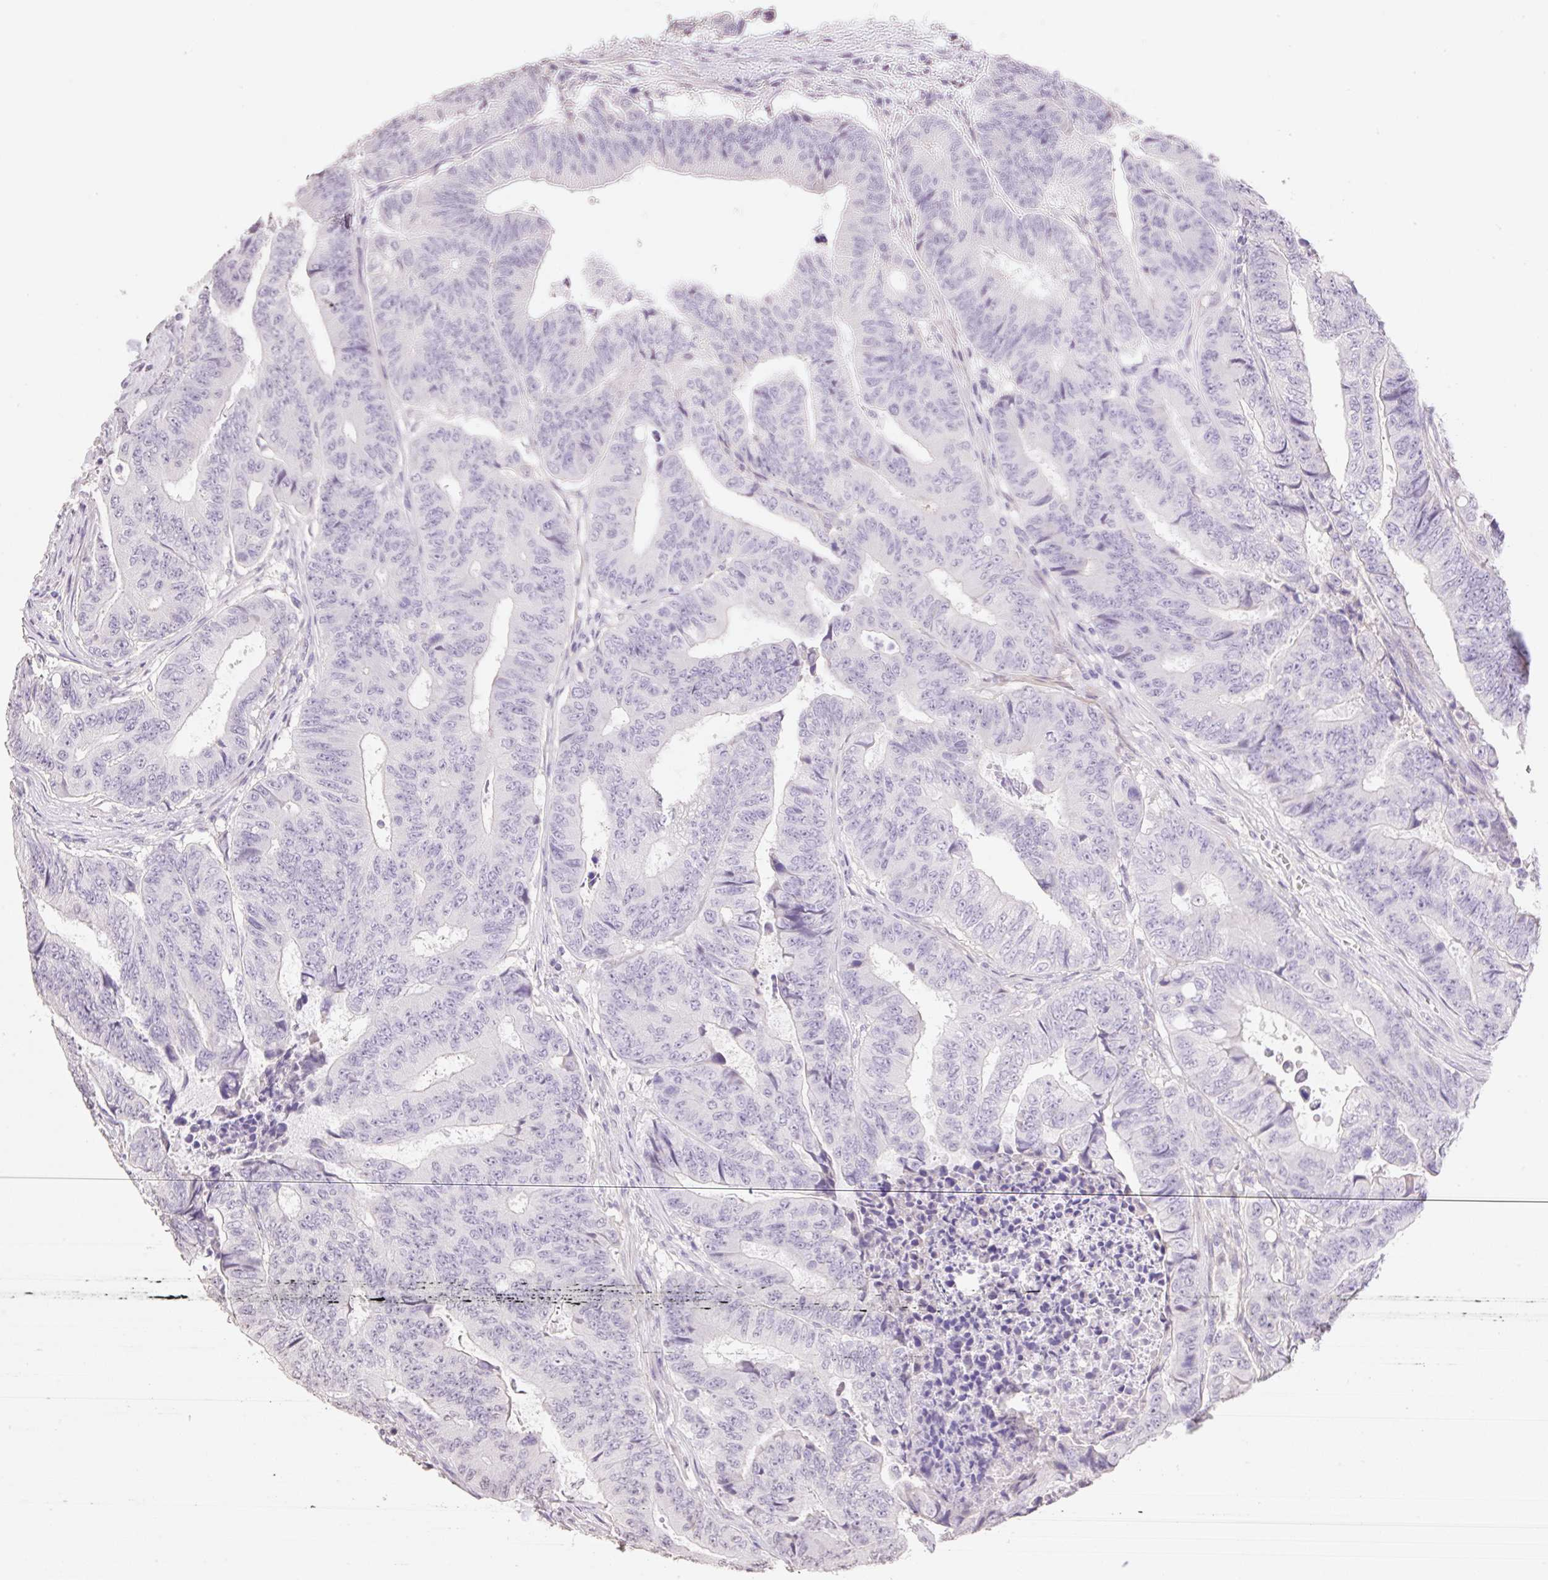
{"staining": {"intensity": "negative", "quantity": "none", "location": "none"}, "tissue": "colorectal cancer", "cell_type": "Tumor cells", "image_type": "cancer", "snomed": [{"axis": "morphology", "description": "Adenocarcinoma, NOS"}, {"axis": "topography", "description": "Colon"}], "caption": "DAB immunohistochemical staining of human adenocarcinoma (colorectal) reveals no significant expression in tumor cells. (Brightfield microscopy of DAB (3,3'-diaminobenzidine) IHC at high magnification).", "gene": "HCRTR2", "patient": {"sex": "female", "age": 48}}